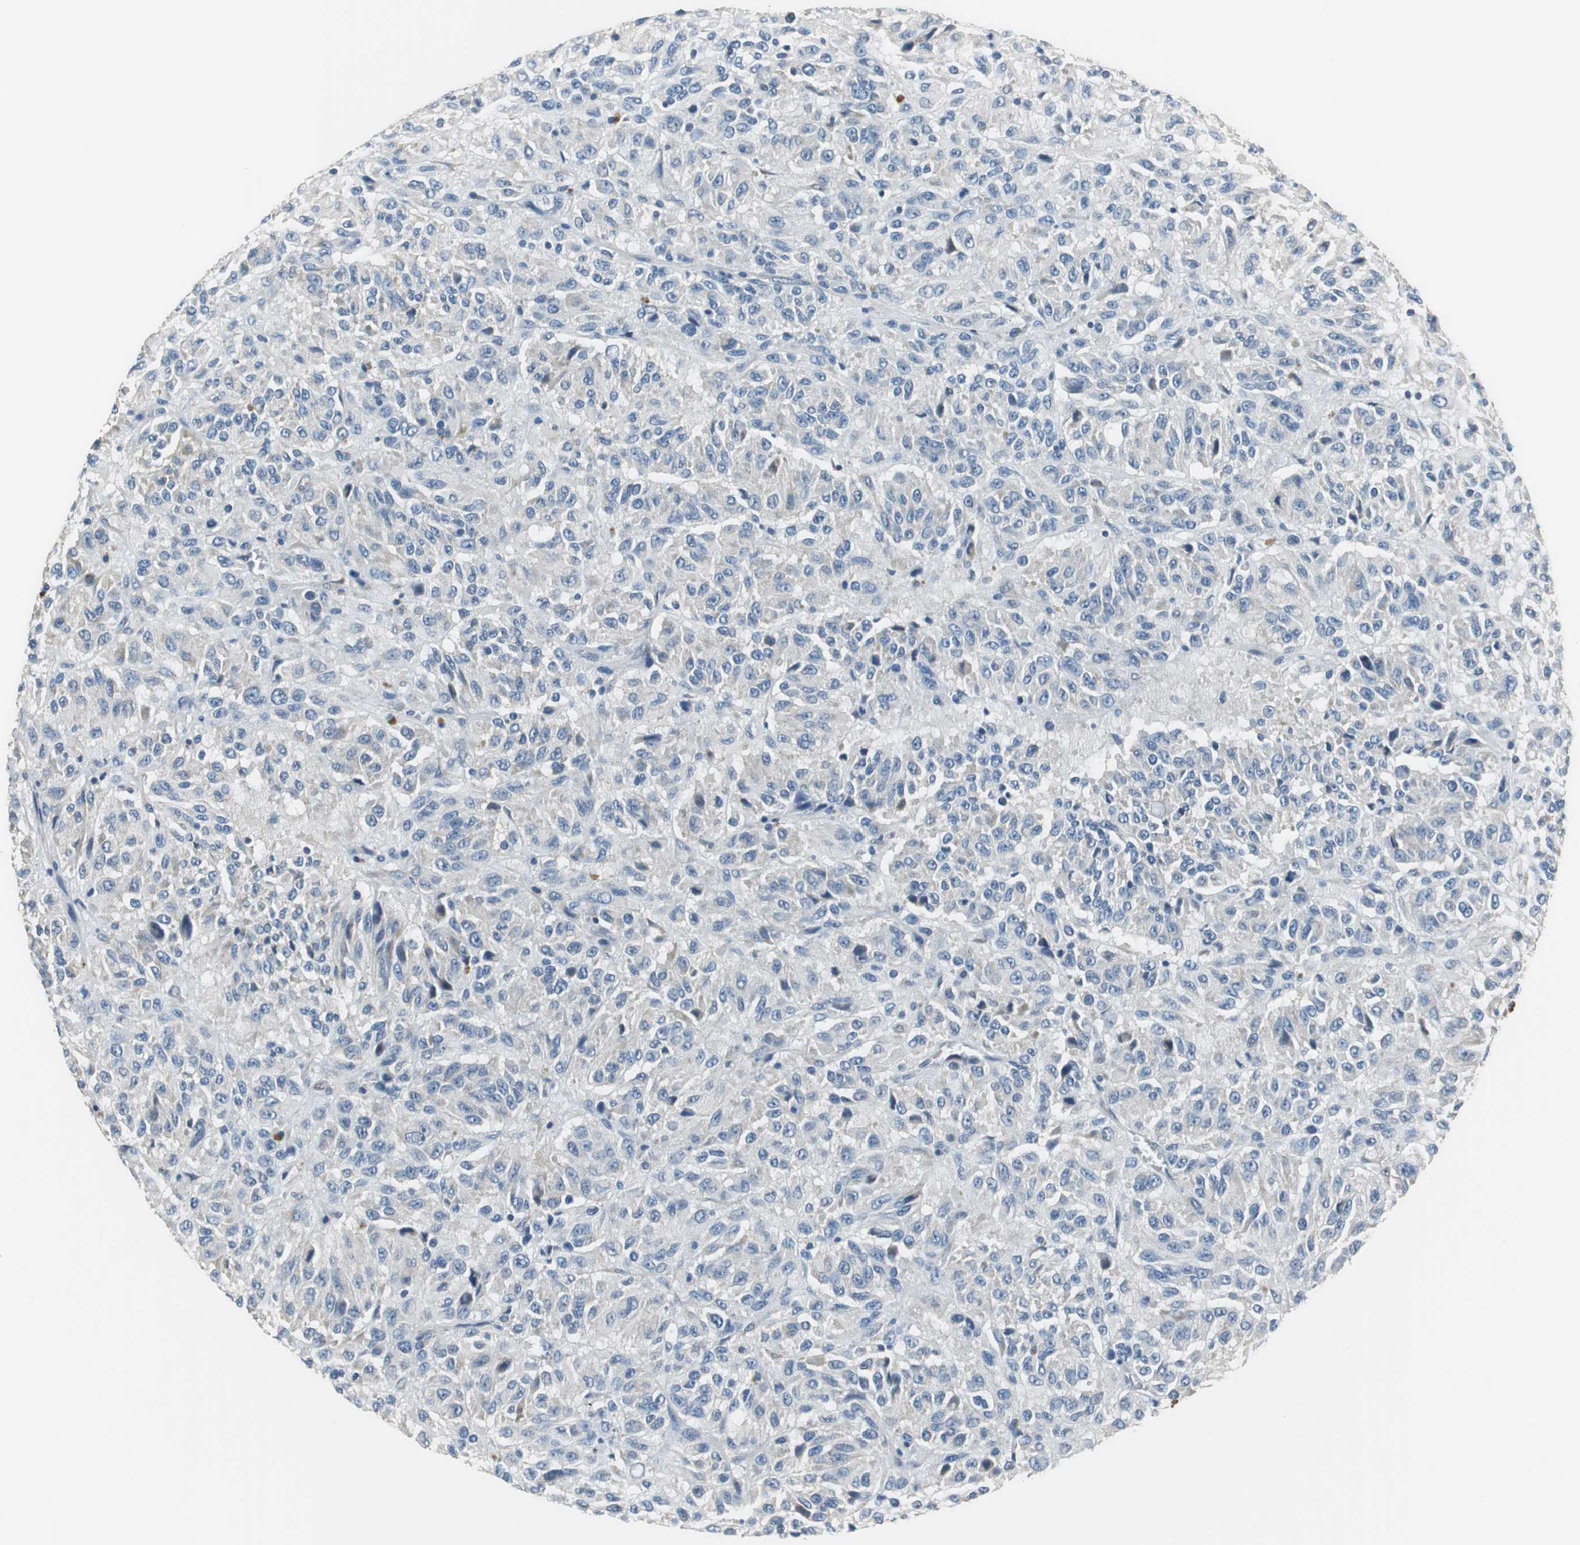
{"staining": {"intensity": "weak", "quantity": "25%-75%", "location": "cytoplasmic/membranous"}, "tissue": "melanoma", "cell_type": "Tumor cells", "image_type": "cancer", "snomed": [{"axis": "morphology", "description": "Malignant melanoma, Metastatic site"}, {"axis": "topography", "description": "Lung"}], "caption": "This is an image of IHC staining of malignant melanoma (metastatic site), which shows weak expression in the cytoplasmic/membranous of tumor cells.", "gene": "ALDH4A1", "patient": {"sex": "male", "age": 64}}